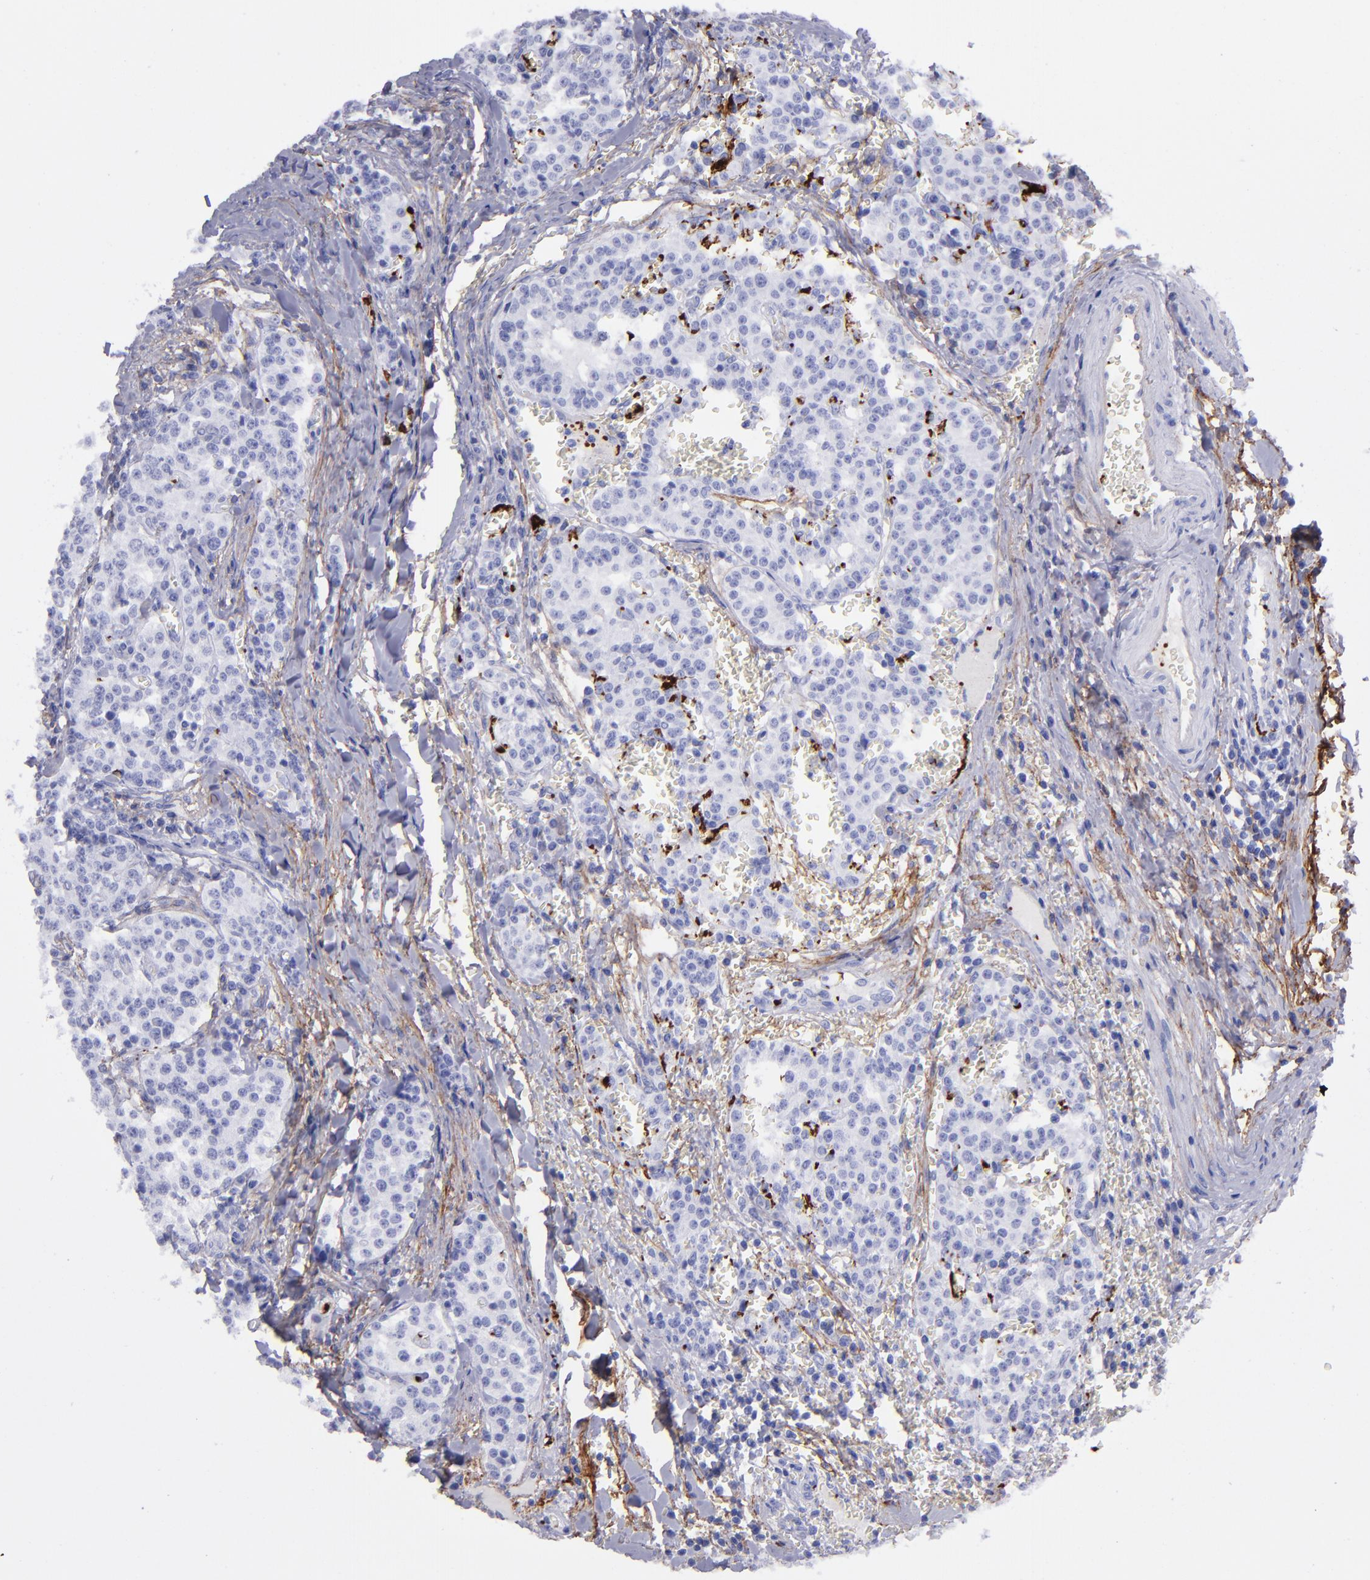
{"staining": {"intensity": "negative", "quantity": "none", "location": "none"}, "tissue": "carcinoid", "cell_type": "Tumor cells", "image_type": "cancer", "snomed": [{"axis": "morphology", "description": "Carcinoid, malignant, NOS"}, {"axis": "topography", "description": "Stomach"}], "caption": "DAB immunohistochemical staining of carcinoid reveals no significant expression in tumor cells.", "gene": "EFCAB13", "patient": {"sex": "female", "age": 76}}